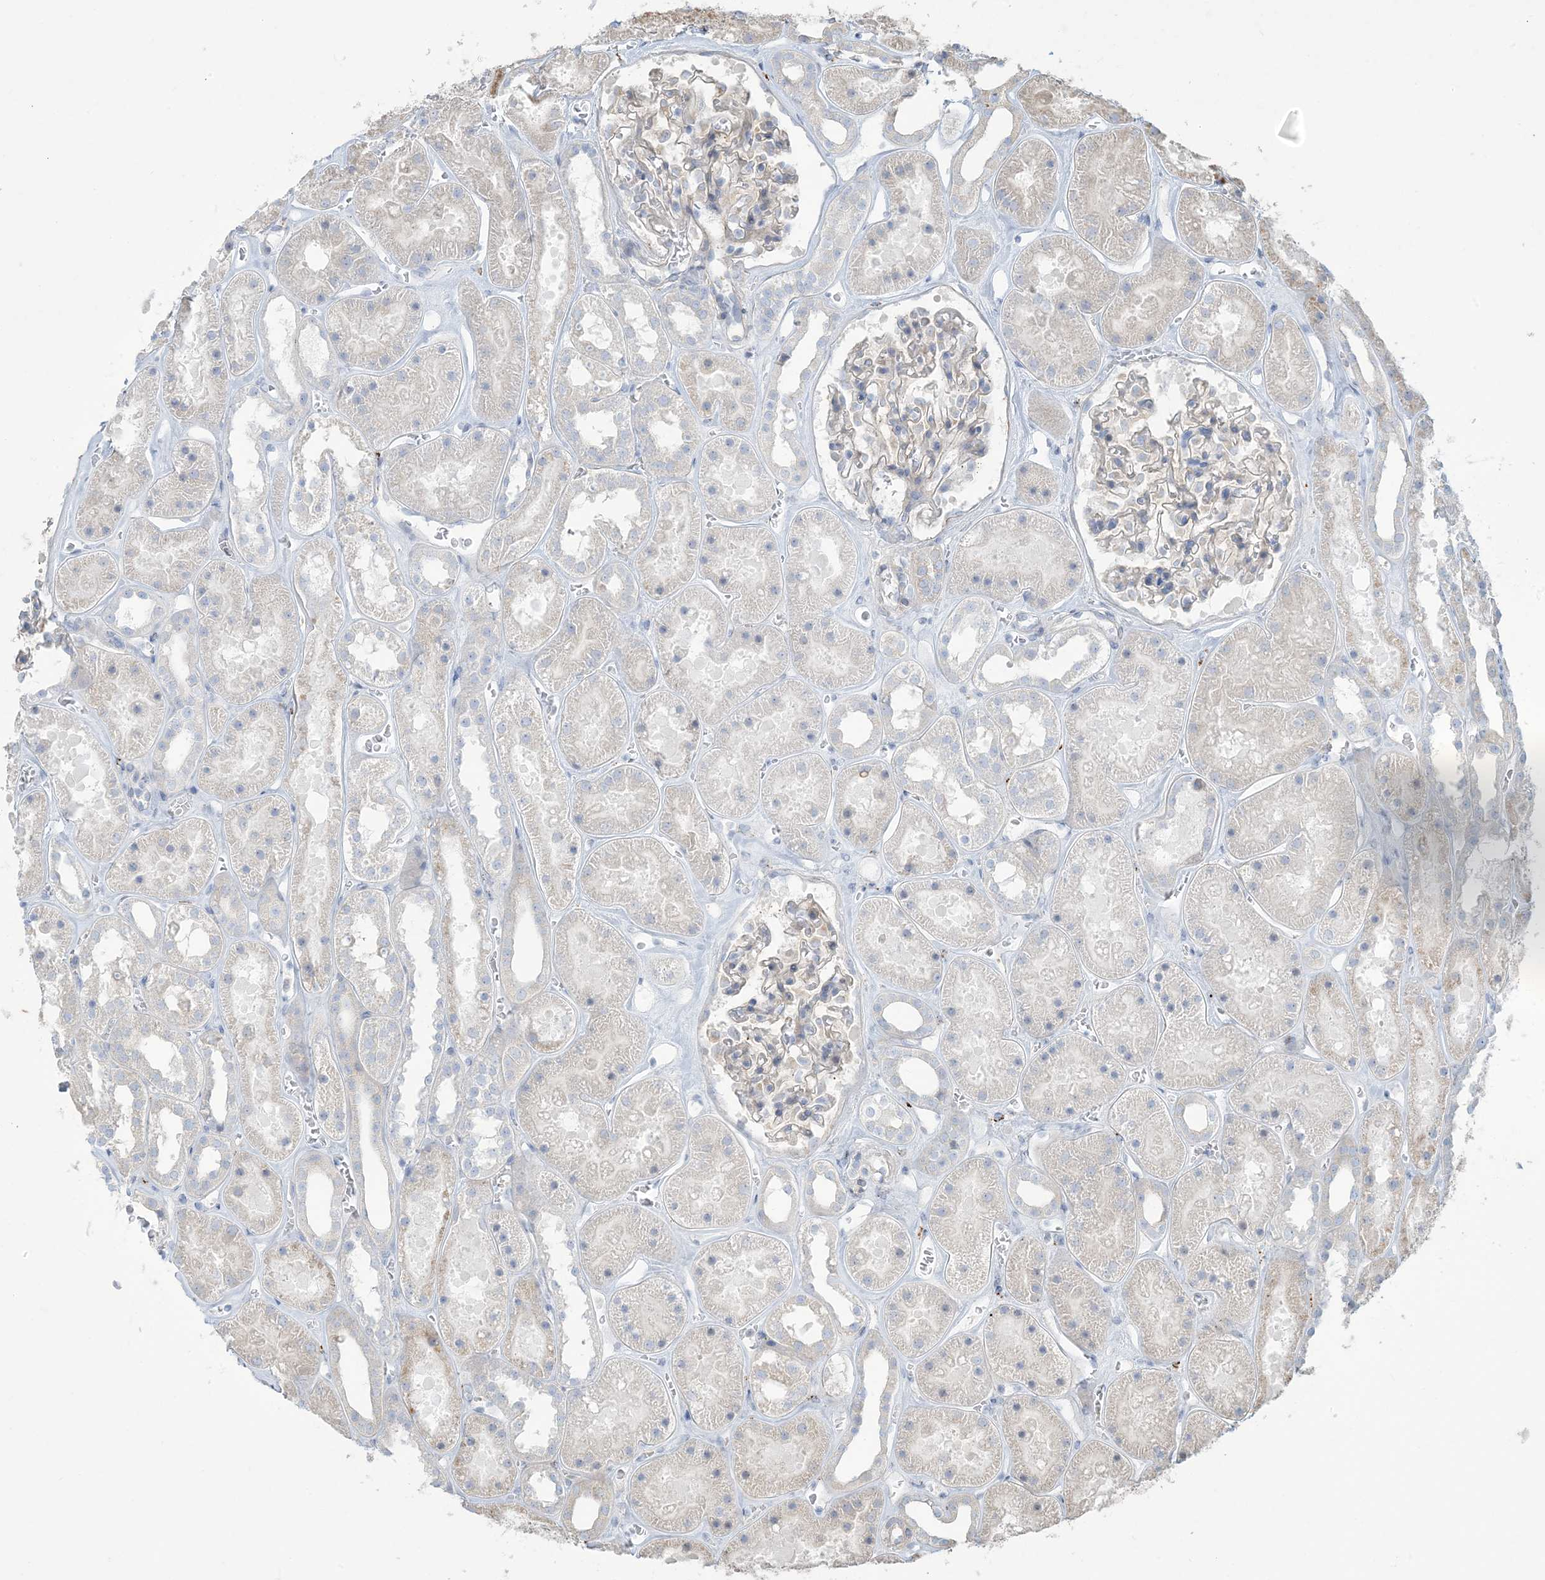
{"staining": {"intensity": "moderate", "quantity": "<25%", "location": "cytoplasmic/membranous"}, "tissue": "kidney", "cell_type": "Cells in glomeruli", "image_type": "normal", "snomed": [{"axis": "morphology", "description": "Normal tissue, NOS"}, {"axis": "topography", "description": "Kidney"}], "caption": "High-magnification brightfield microscopy of unremarkable kidney stained with DAB (3,3'-diaminobenzidine) (brown) and counterstained with hematoxylin (blue). cells in glomeruli exhibit moderate cytoplasmic/membranous staining is seen in about<25% of cells.", "gene": "KLHL18", "patient": {"sex": "female", "age": 41}}